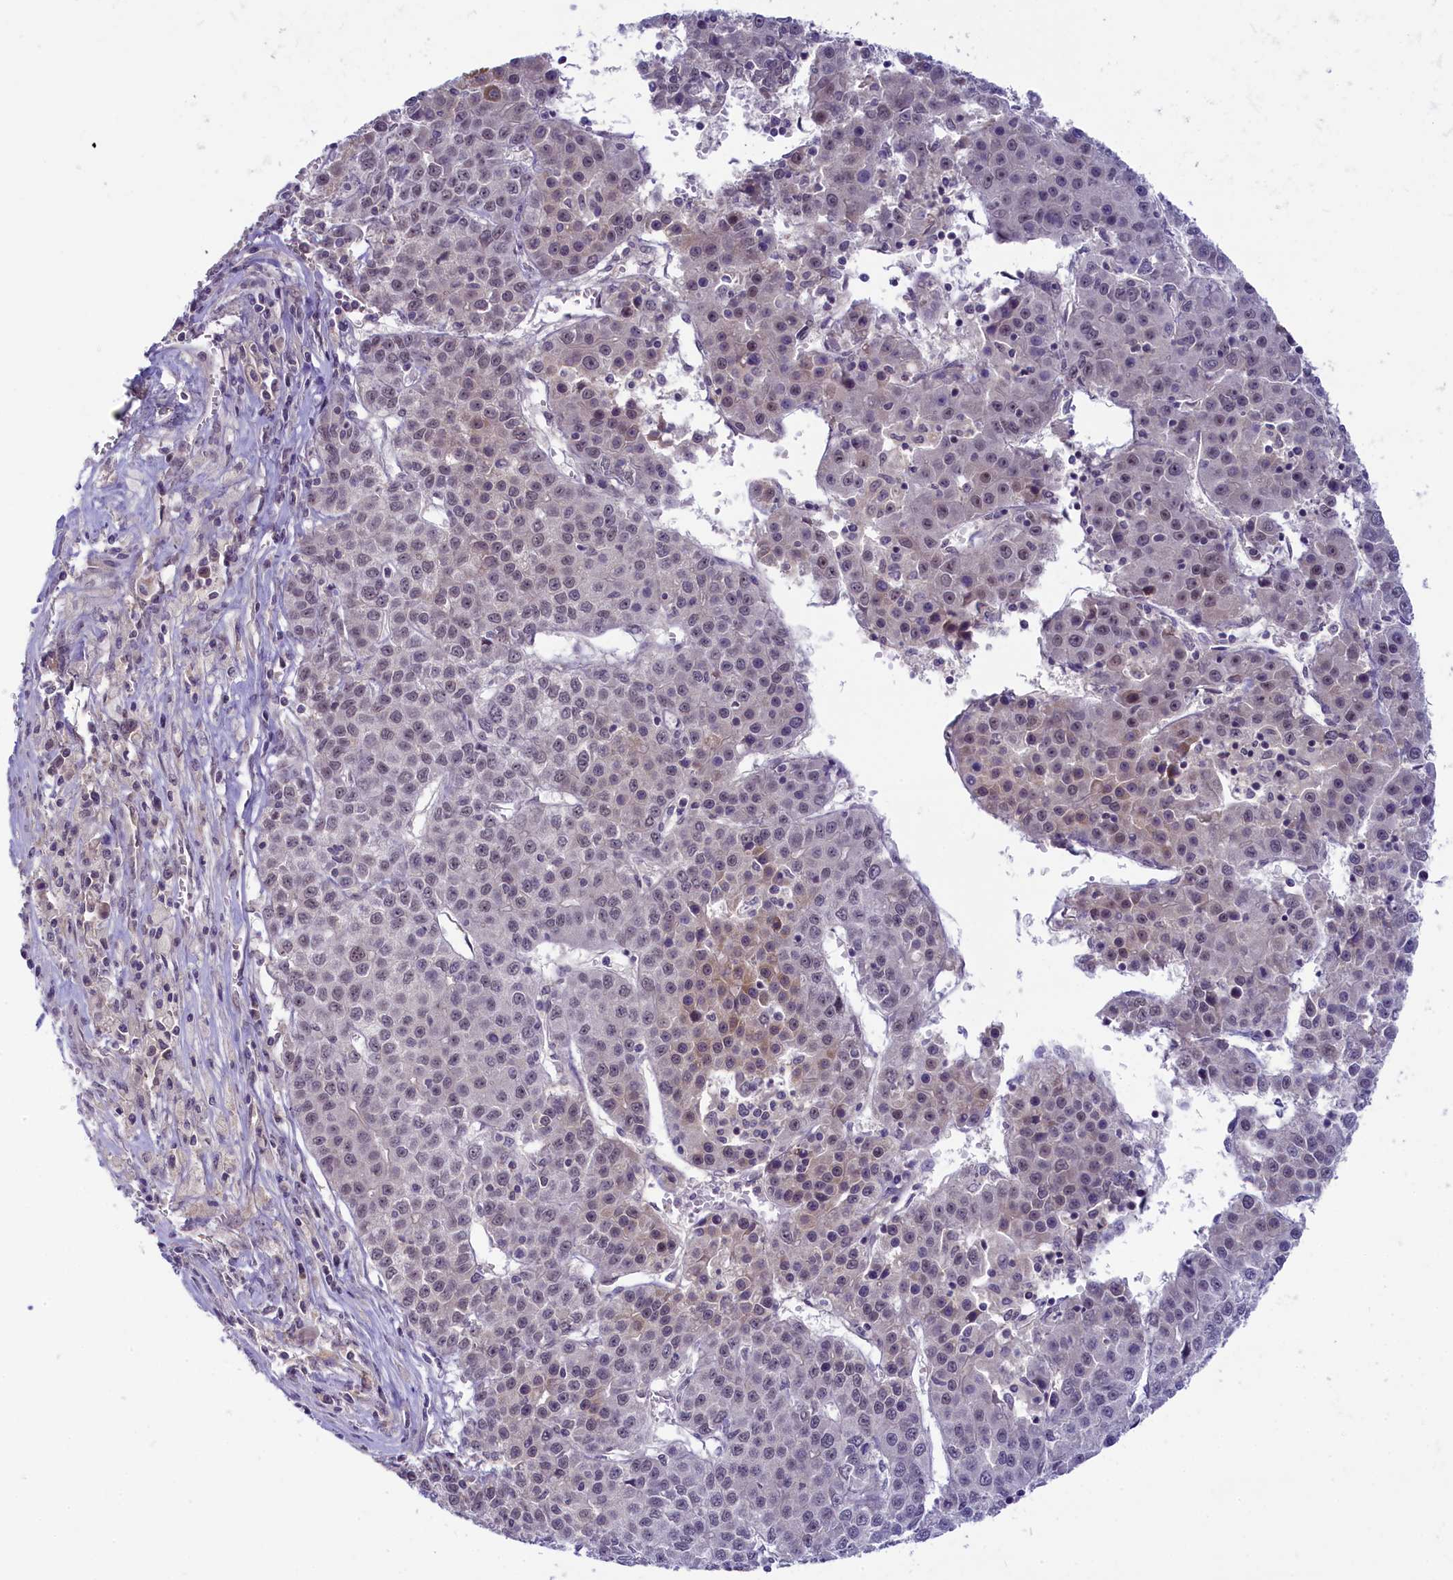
{"staining": {"intensity": "weak", "quantity": ">75%", "location": "nuclear"}, "tissue": "liver cancer", "cell_type": "Tumor cells", "image_type": "cancer", "snomed": [{"axis": "morphology", "description": "Carcinoma, Hepatocellular, NOS"}, {"axis": "topography", "description": "Liver"}], "caption": "IHC of liver cancer exhibits low levels of weak nuclear positivity in approximately >75% of tumor cells.", "gene": "CRAMP1", "patient": {"sex": "female", "age": 53}}